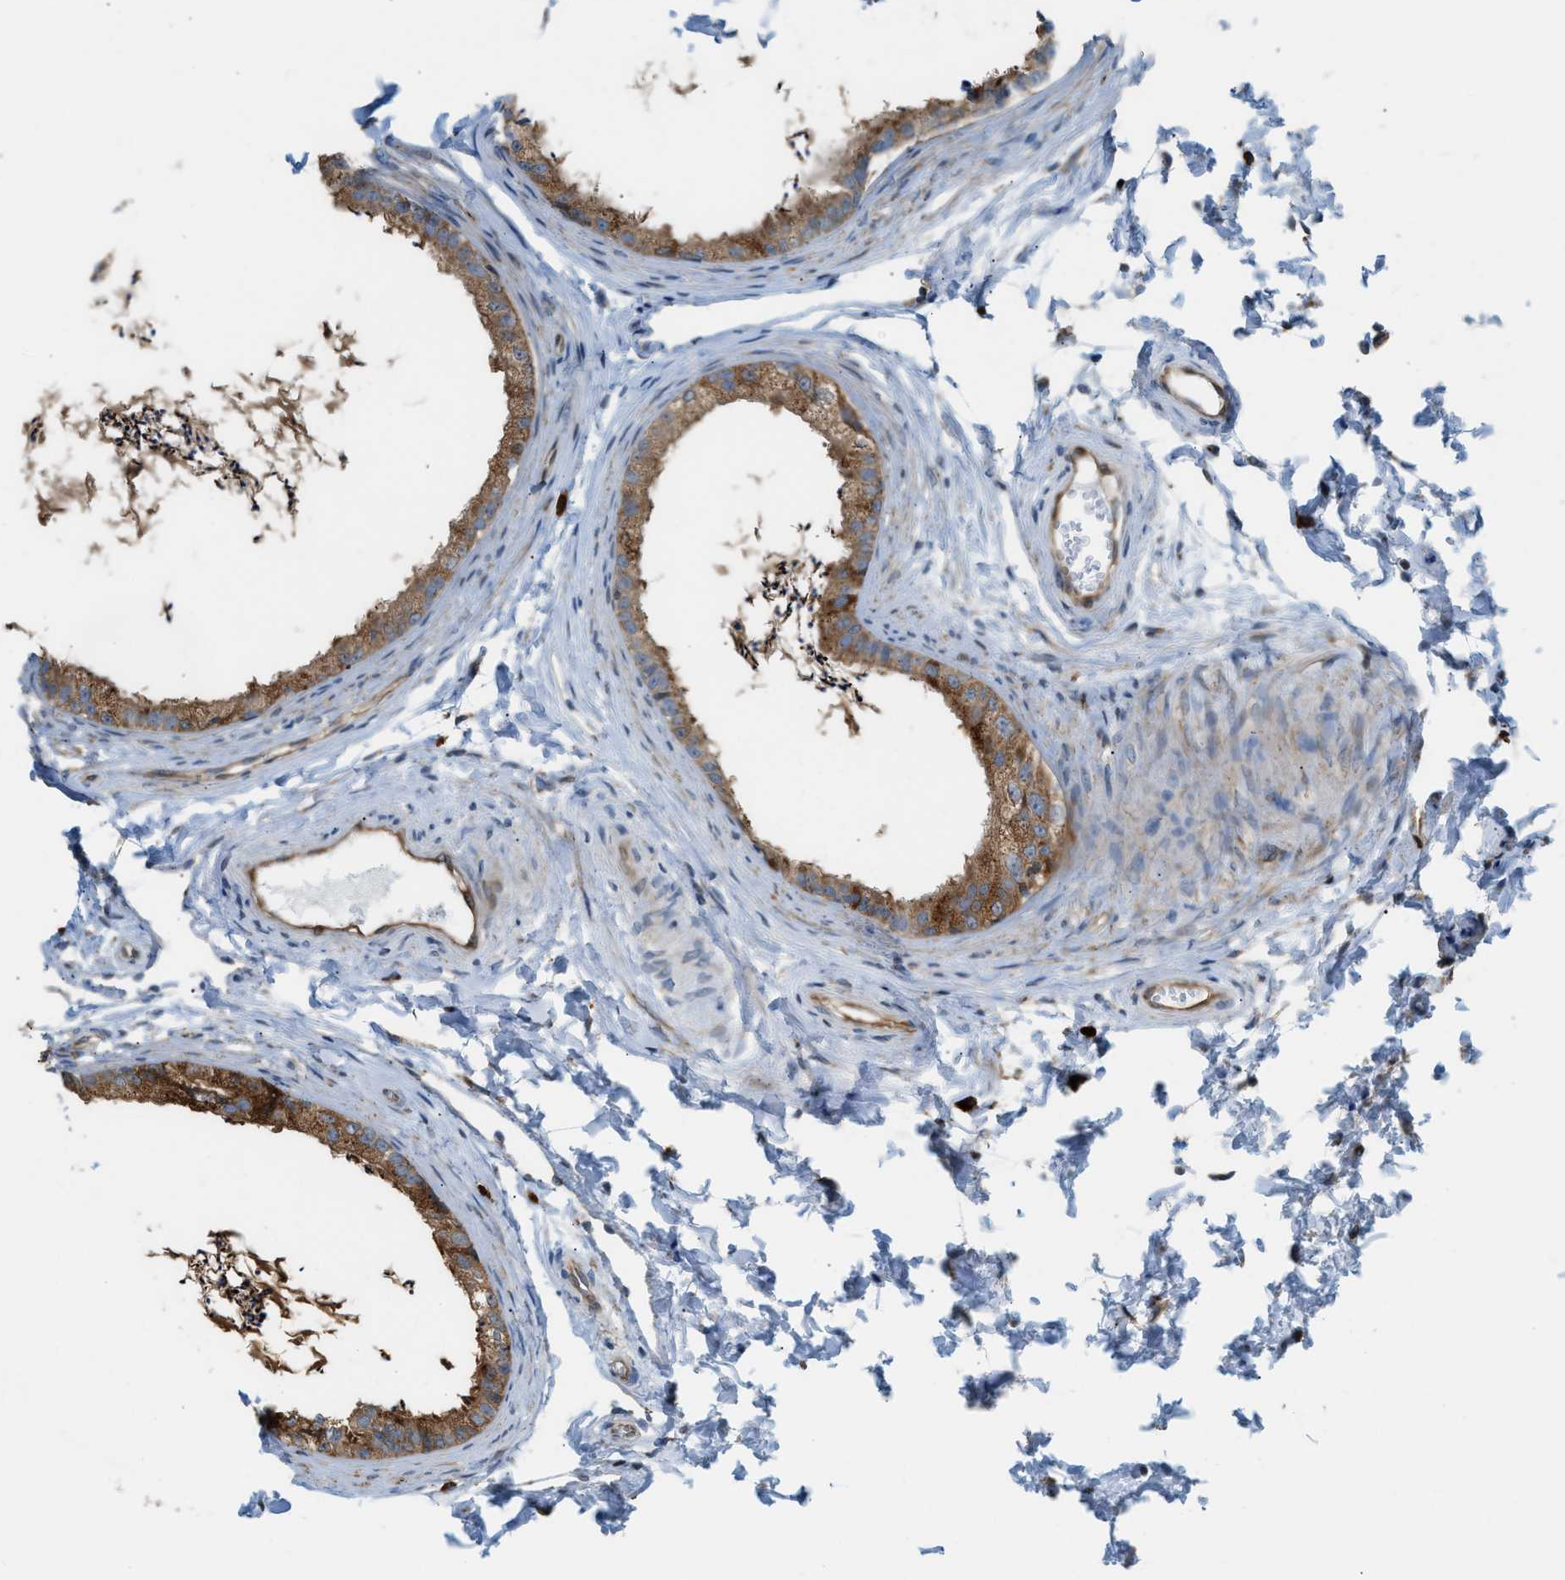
{"staining": {"intensity": "strong", "quantity": ">75%", "location": "cytoplasmic/membranous"}, "tissue": "epididymis", "cell_type": "Glandular cells", "image_type": "normal", "snomed": [{"axis": "morphology", "description": "Normal tissue, NOS"}, {"axis": "topography", "description": "Epididymis"}], "caption": "Benign epididymis demonstrates strong cytoplasmic/membranous staining in approximately >75% of glandular cells.", "gene": "PDCL", "patient": {"sex": "male", "age": 56}}